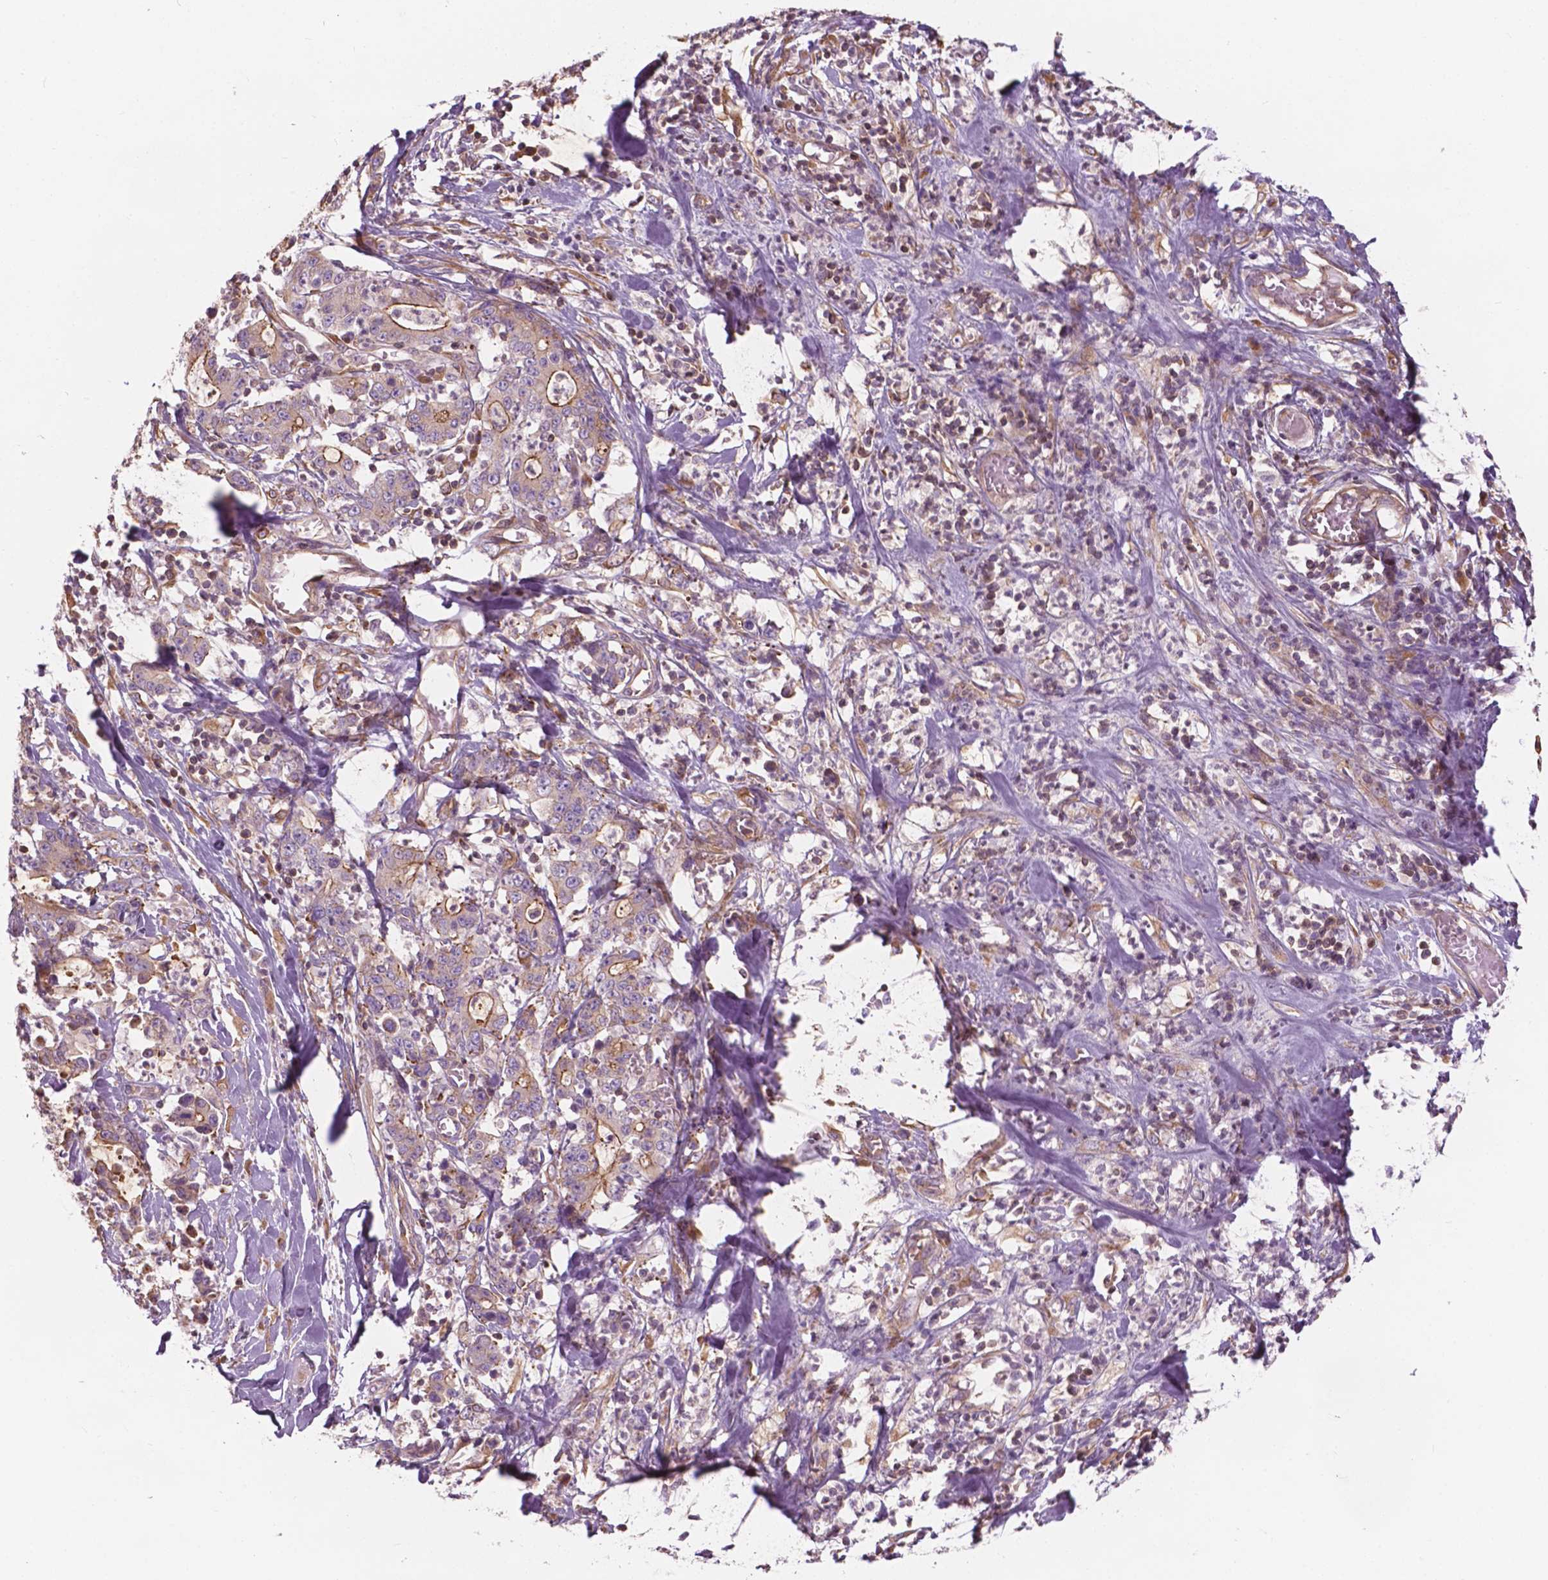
{"staining": {"intensity": "strong", "quantity": "<25%", "location": "cytoplasmic/membranous"}, "tissue": "stomach cancer", "cell_type": "Tumor cells", "image_type": "cancer", "snomed": [{"axis": "morphology", "description": "Adenocarcinoma, NOS"}, {"axis": "topography", "description": "Stomach, upper"}], "caption": "Immunohistochemistry (IHC) of human stomach adenocarcinoma shows medium levels of strong cytoplasmic/membranous staining in approximately <25% of tumor cells. (brown staining indicates protein expression, while blue staining denotes nuclei).", "gene": "SURF4", "patient": {"sex": "male", "age": 68}}